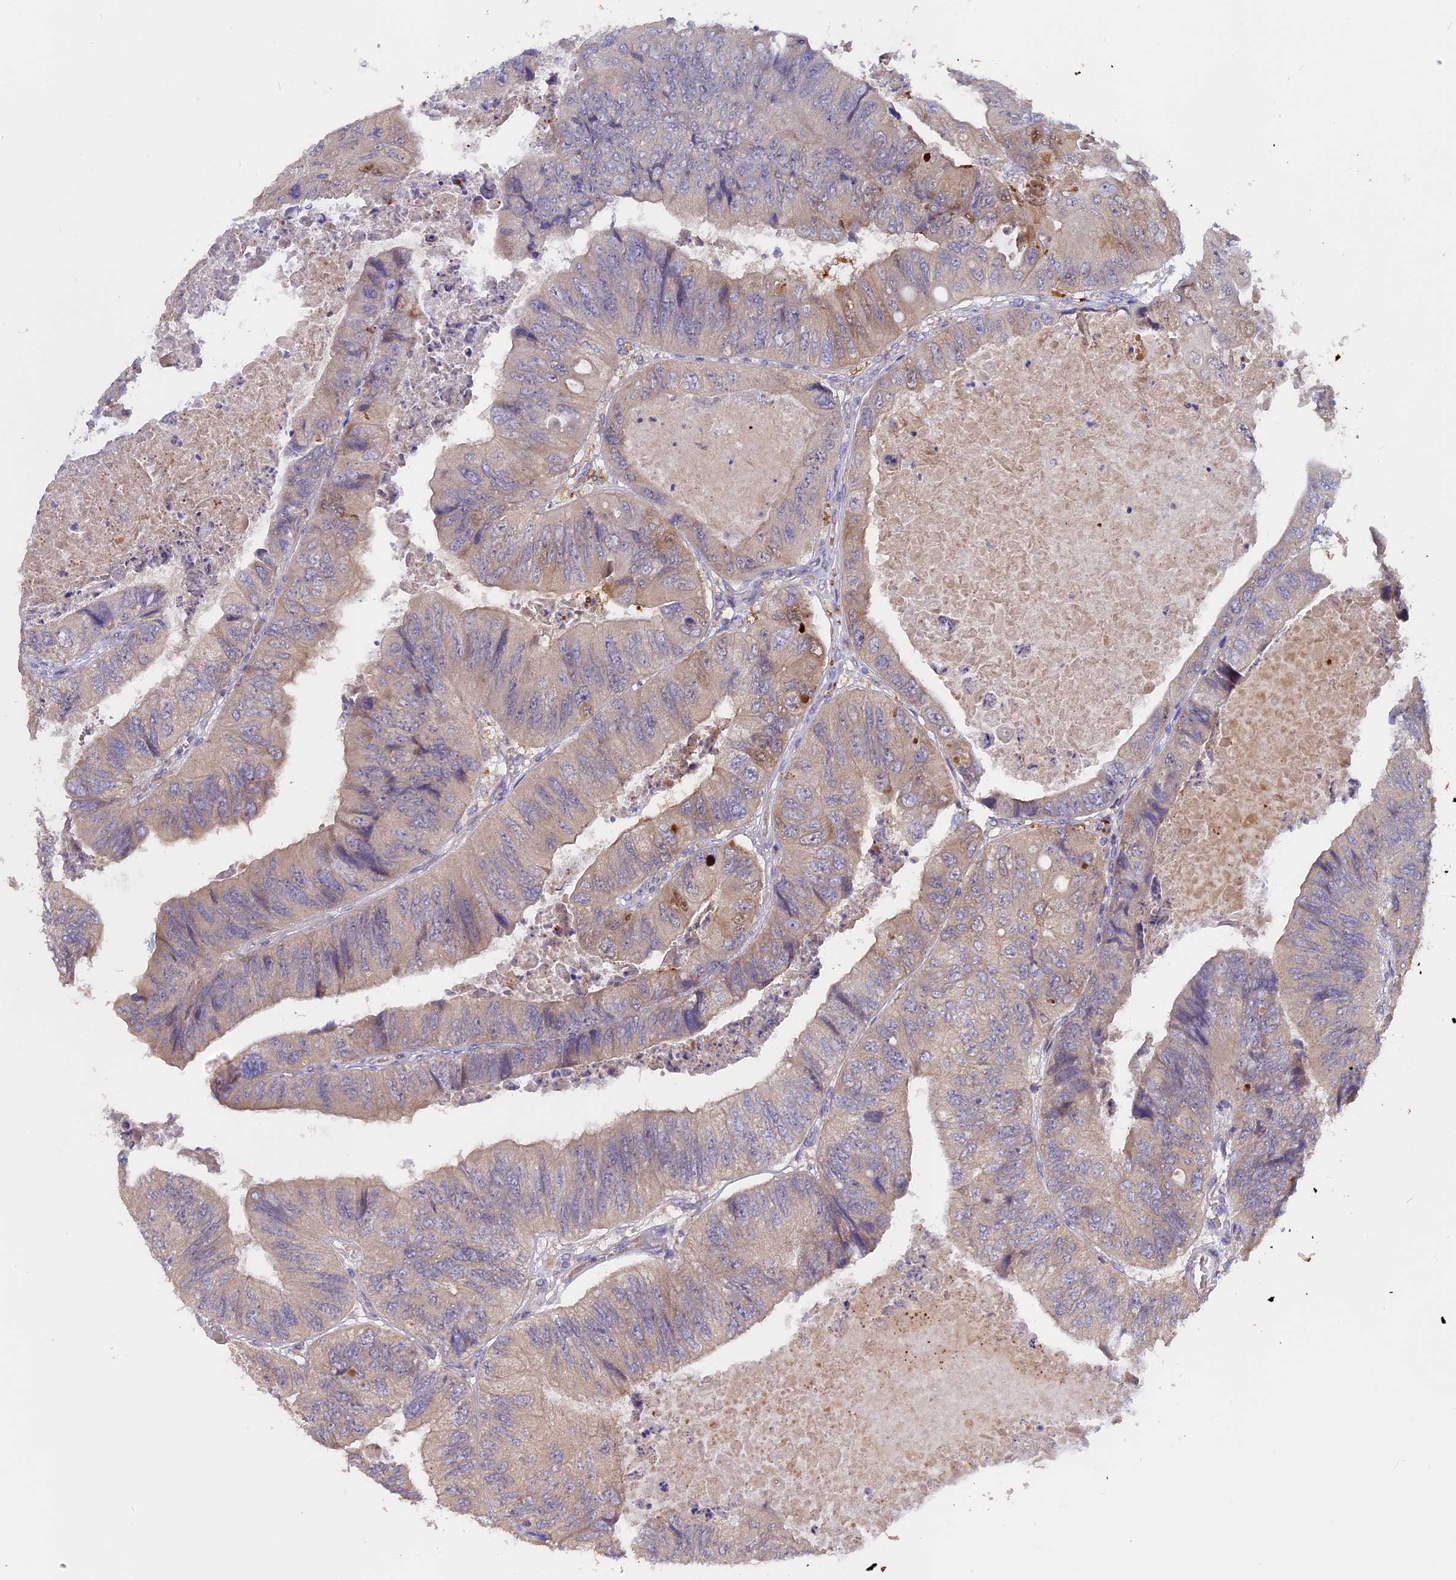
{"staining": {"intensity": "weak", "quantity": "<25%", "location": "cytoplasmic/membranous"}, "tissue": "colorectal cancer", "cell_type": "Tumor cells", "image_type": "cancer", "snomed": [{"axis": "morphology", "description": "Adenocarcinoma, NOS"}, {"axis": "topography", "description": "Rectum"}], "caption": "Protein analysis of colorectal cancer (adenocarcinoma) demonstrates no significant expression in tumor cells. (DAB (3,3'-diaminobenzidine) immunohistochemistry (IHC) with hematoxylin counter stain).", "gene": "MEMO1", "patient": {"sex": "male", "age": 63}}